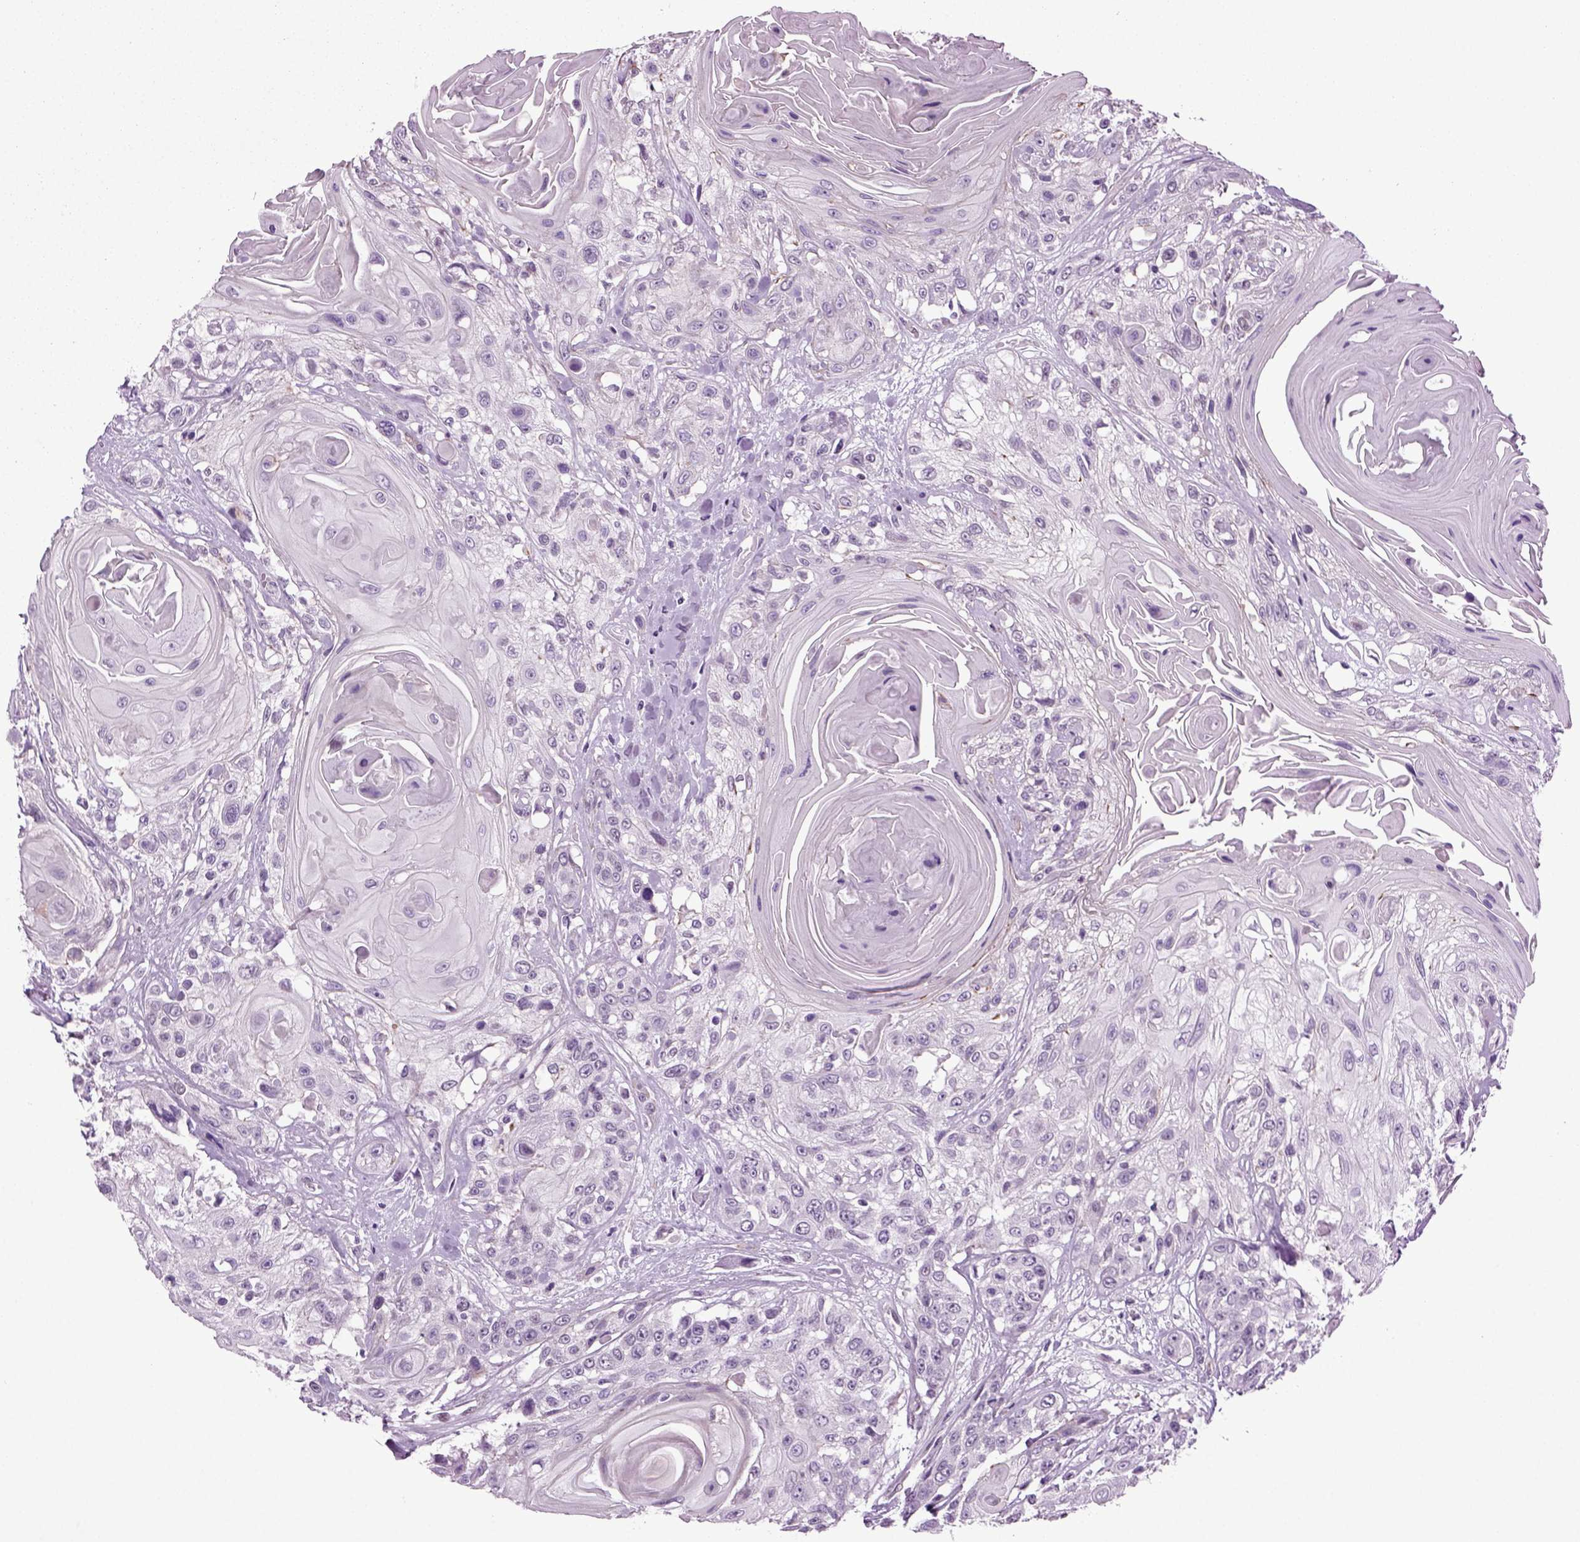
{"staining": {"intensity": "negative", "quantity": "none", "location": "none"}, "tissue": "head and neck cancer", "cell_type": "Tumor cells", "image_type": "cancer", "snomed": [{"axis": "morphology", "description": "Squamous cell carcinoma, NOS"}, {"axis": "topography", "description": "Head-Neck"}], "caption": "Head and neck cancer stained for a protein using immunohistochemistry (IHC) reveals no positivity tumor cells.", "gene": "RFX3", "patient": {"sex": "female", "age": 59}}